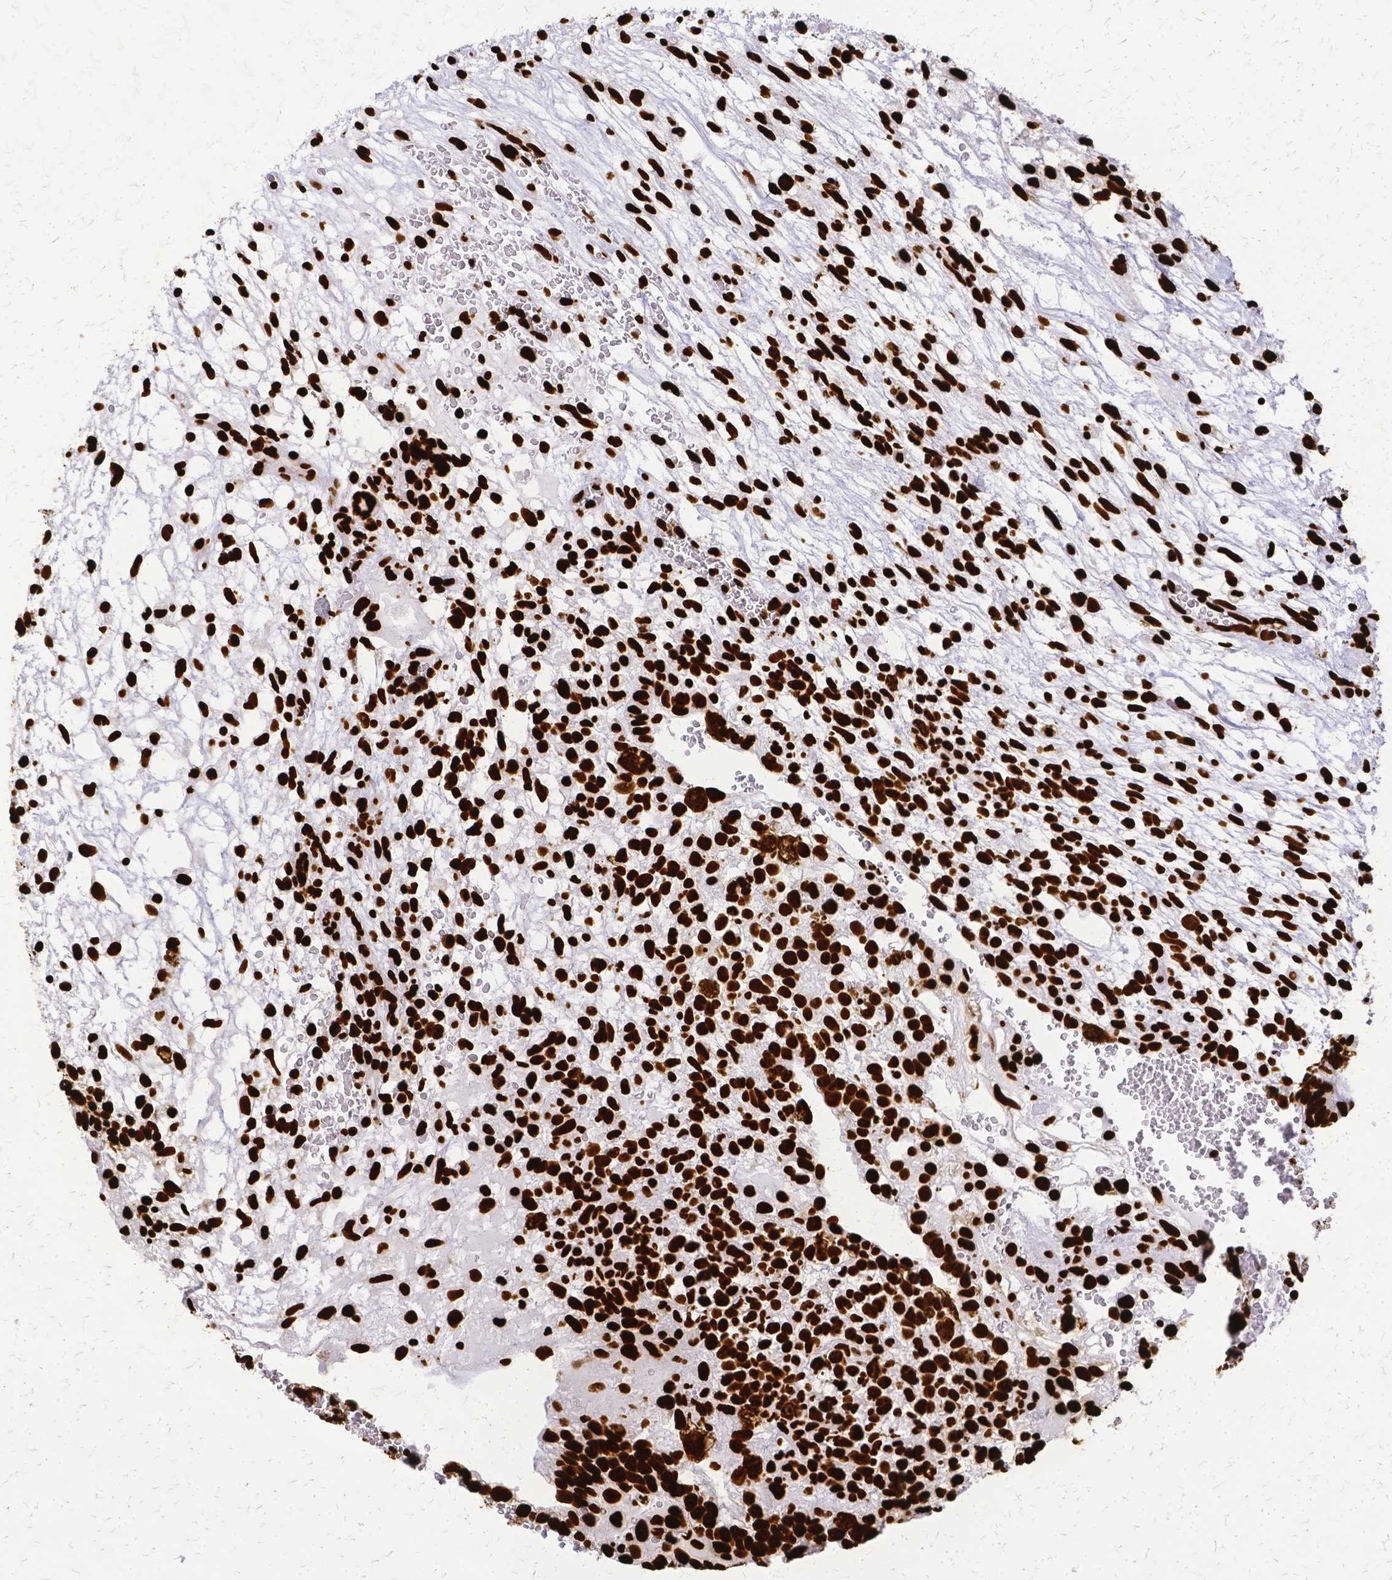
{"staining": {"intensity": "strong", "quantity": ">75%", "location": "nuclear"}, "tissue": "testis cancer", "cell_type": "Tumor cells", "image_type": "cancer", "snomed": [{"axis": "morphology", "description": "Normal tissue, NOS"}, {"axis": "morphology", "description": "Carcinoma, Embryonal, NOS"}, {"axis": "topography", "description": "Testis"}], "caption": "Protein staining of testis cancer tissue displays strong nuclear expression in approximately >75% of tumor cells. (brown staining indicates protein expression, while blue staining denotes nuclei).", "gene": "SFPQ", "patient": {"sex": "male", "age": 32}}